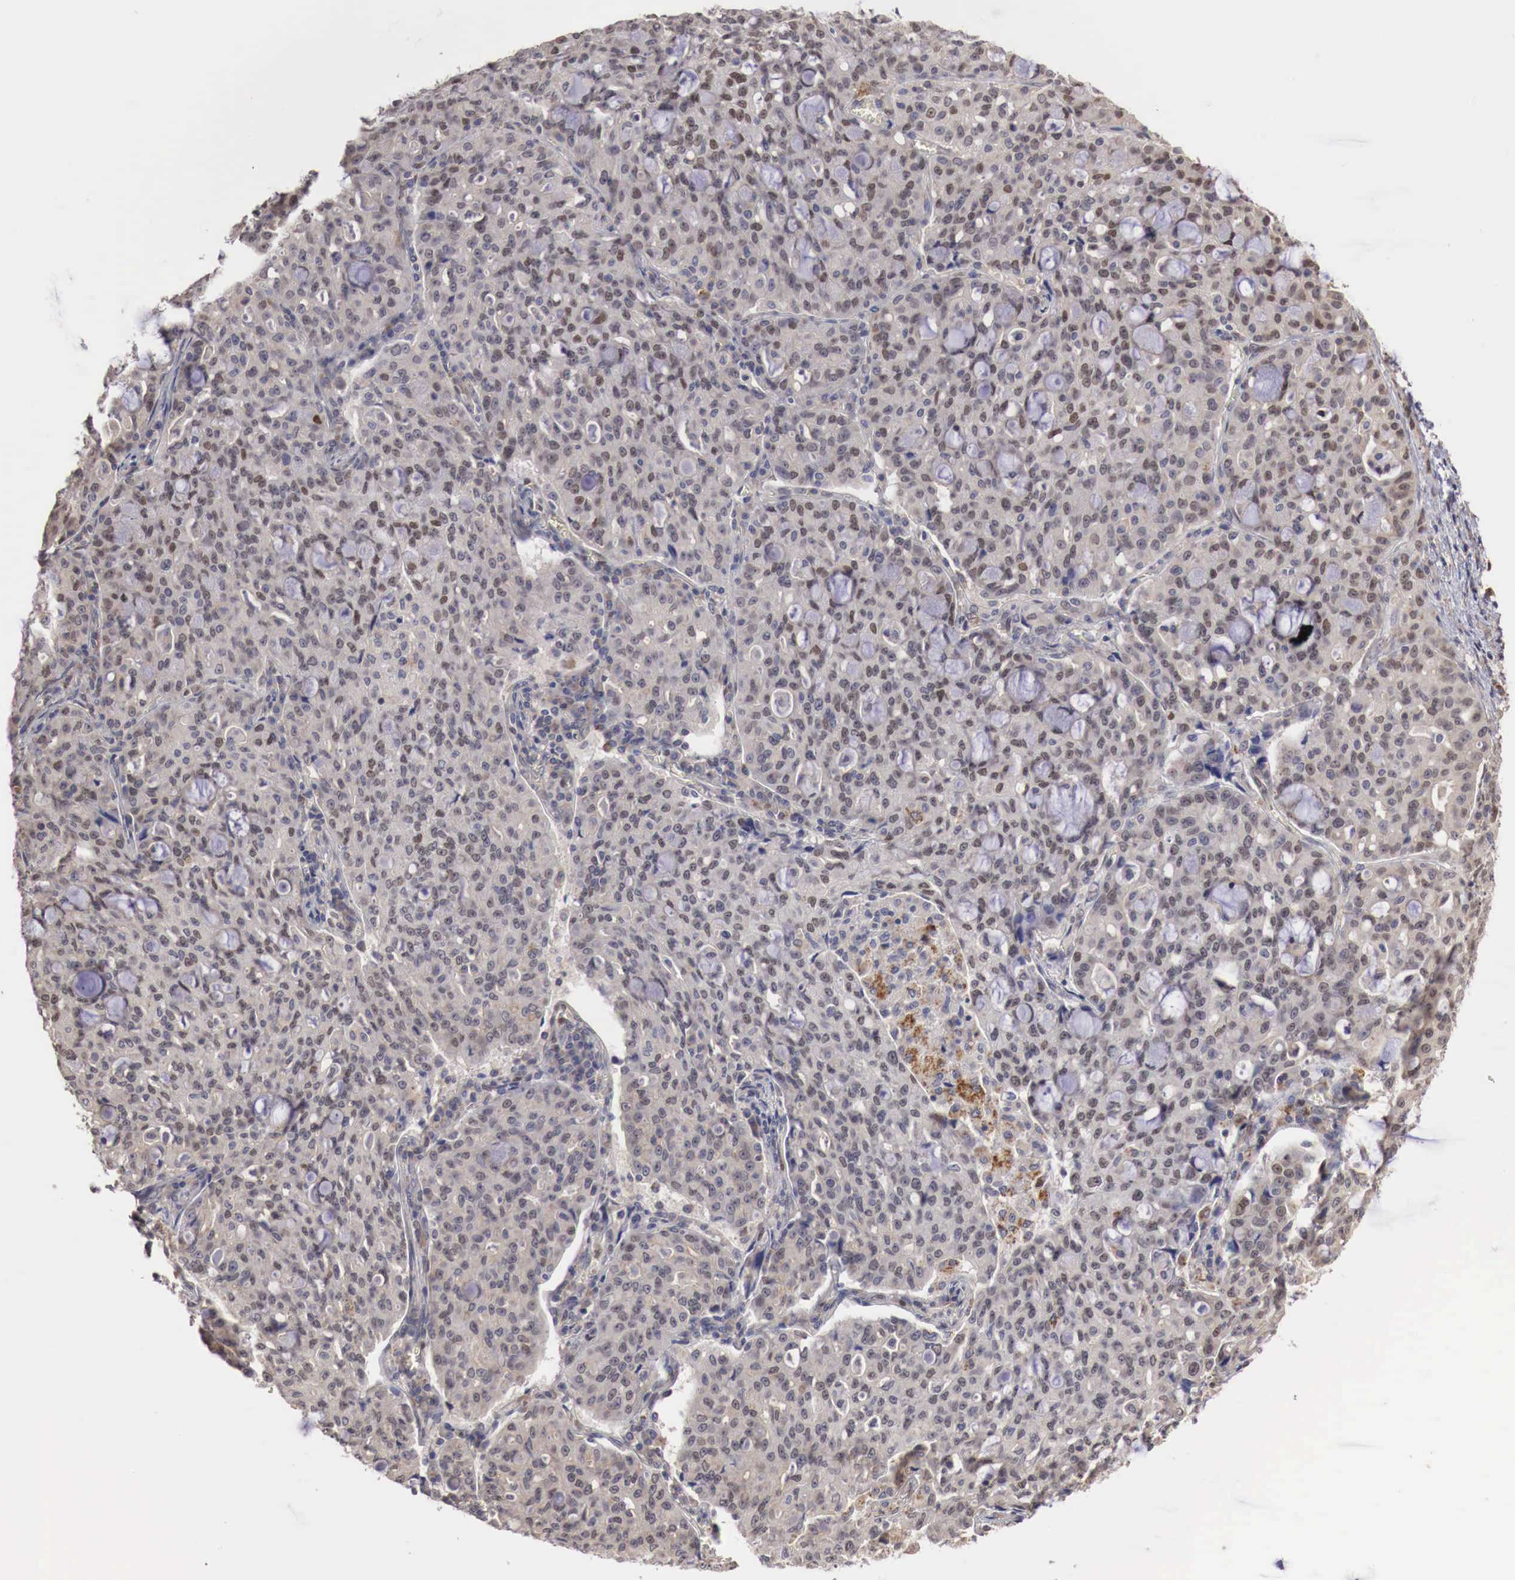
{"staining": {"intensity": "negative", "quantity": "none", "location": "none"}, "tissue": "lung cancer", "cell_type": "Tumor cells", "image_type": "cancer", "snomed": [{"axis": "morphology", "description": "Adenocarcinoma, NOS"}, {"axis": "topography", "description": "Lung"}], "caption": "Photomicrograph shows no protein staining in tumor cells of lung adenocarcinoma tissue.", "gene": "KHDRBS2", "patient": {"sex": "female", "age": 44}}